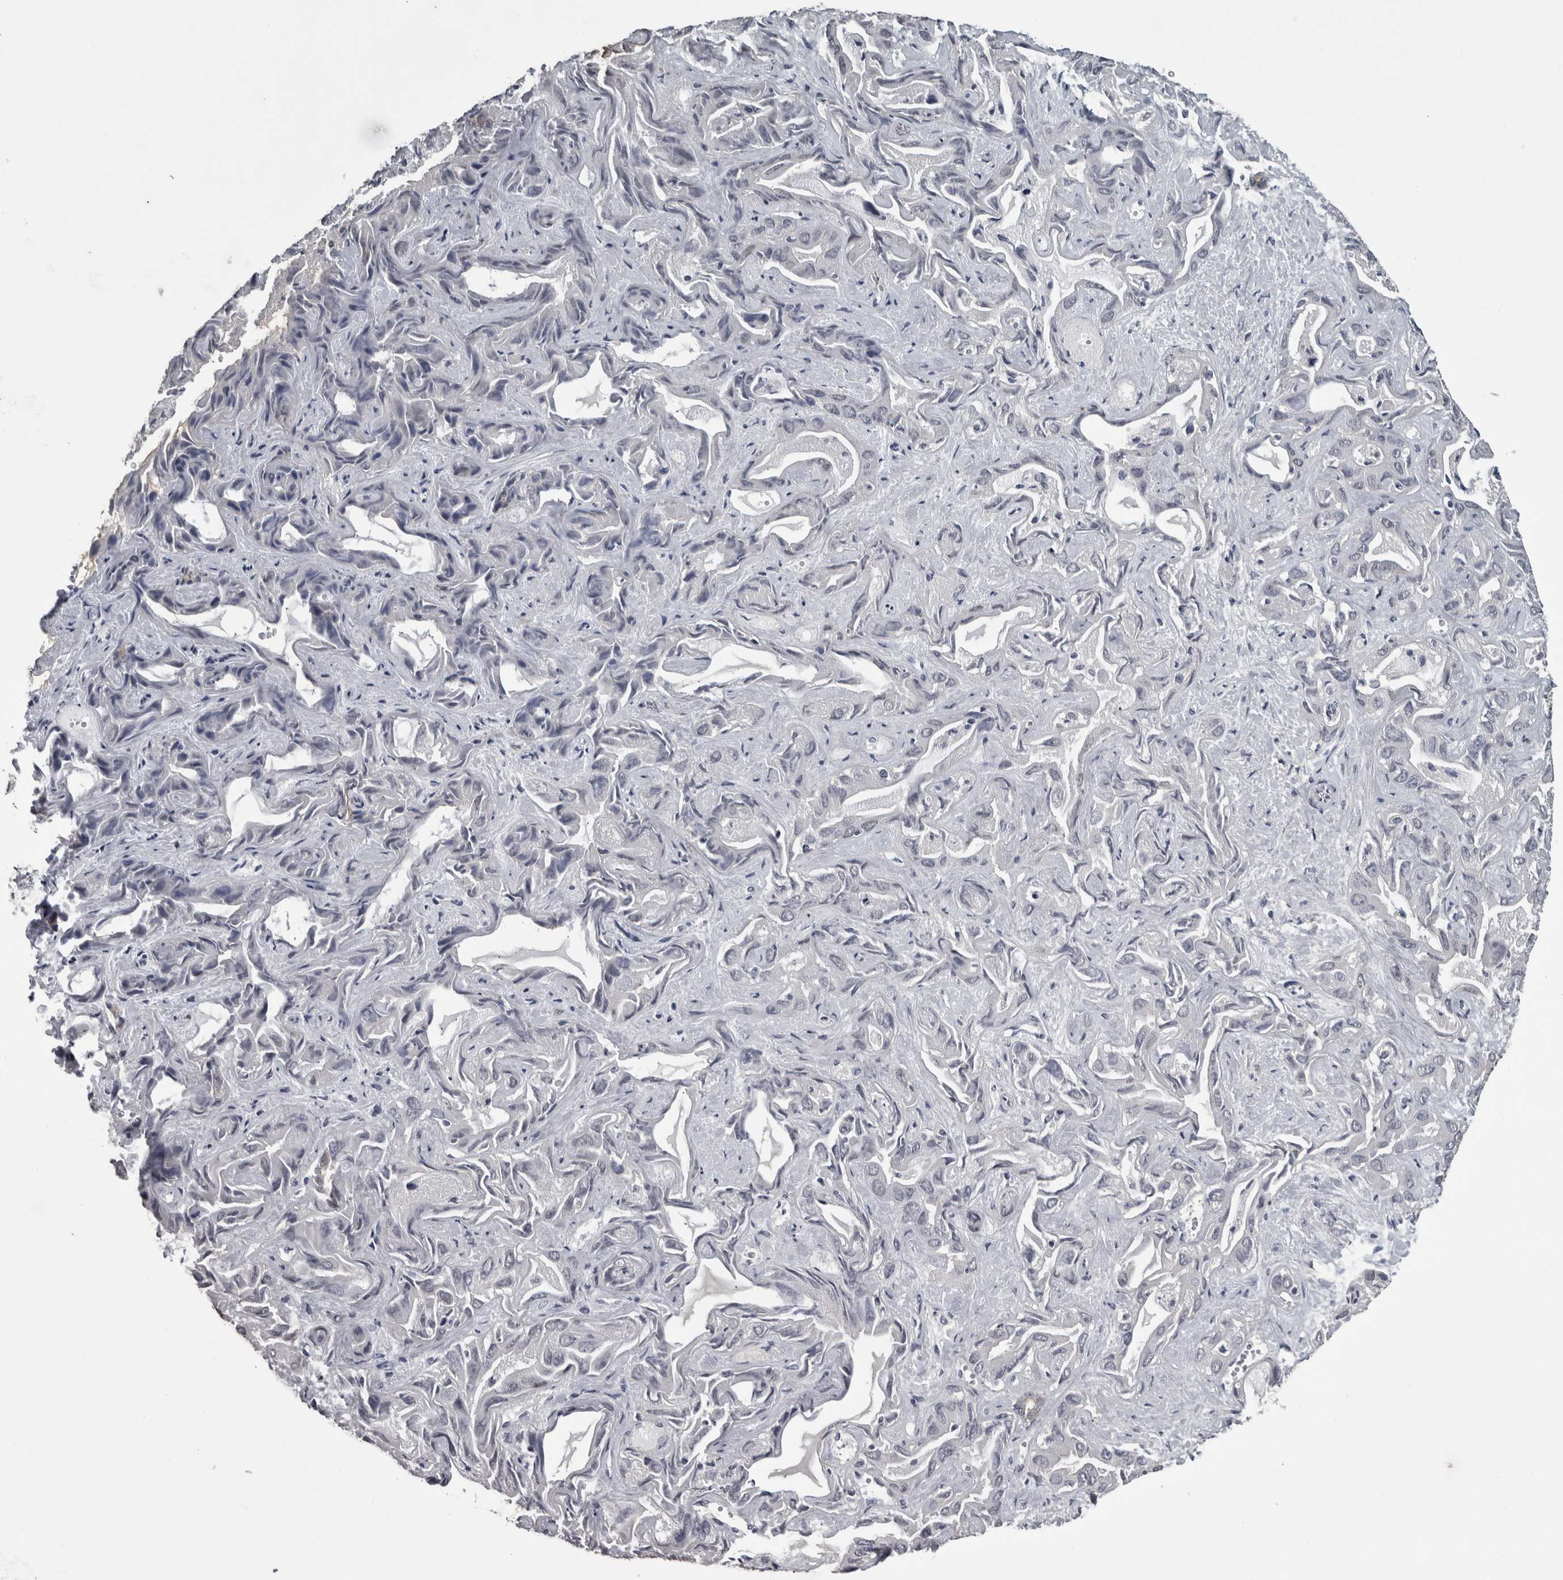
{"staining": {"intensity": "negative", "quantity": "none", "location": "none"}, "tissue": "liver cancer", "cell_type": "Tumor cells", "image_type": "cancer", "snomed": [{"axis": "morphology", "description": "Cholangiocarcinoma"}, {"axis": "topography", "description": "Liver"}], "caption": "Tumor cells are negative for brown protein staining in liver cancer. Brightfield microscopy of immunohistochemistry stained with DAB (brown) and hematoxylin (blue), captured at high magnification.", "gene": "PIK3AP1", "patient": {"sex": "female", "age": 52}}